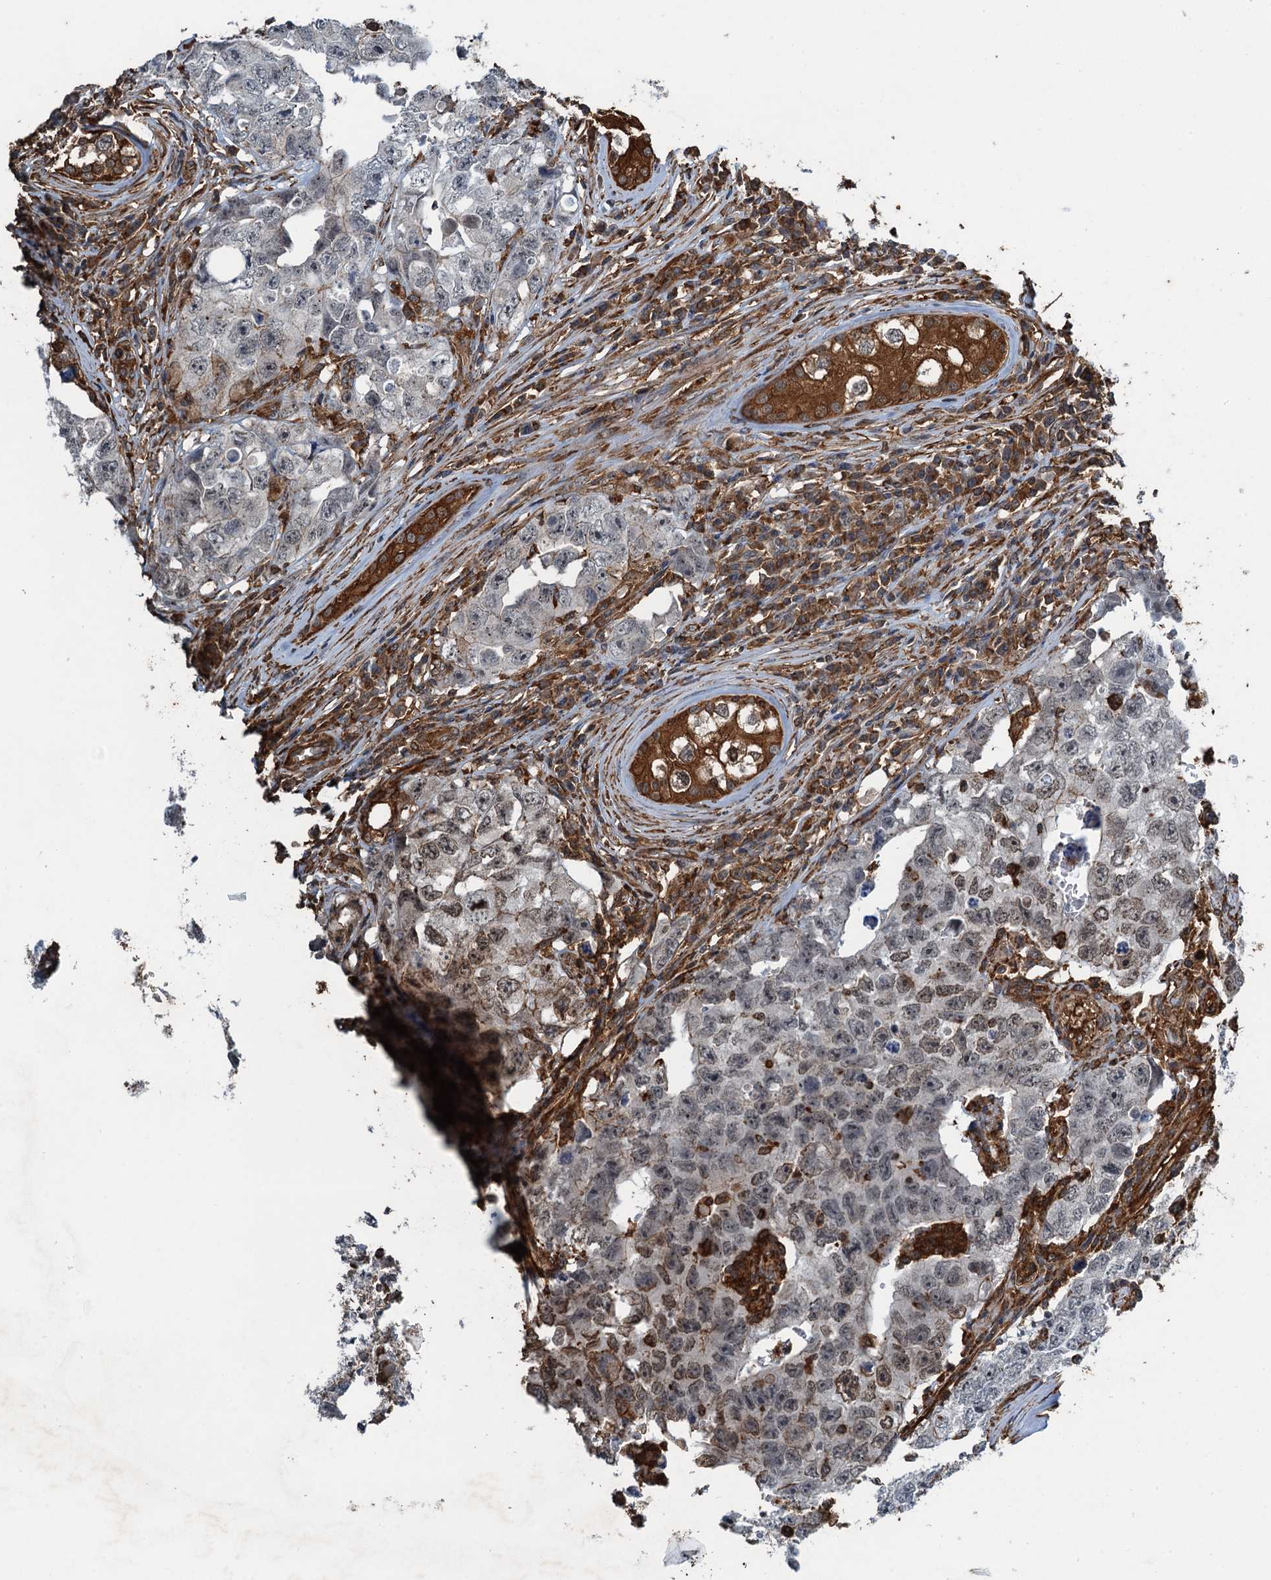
{"staining": {"intensity": "weak", "quantity": "<25%", "location": "cytoplasmic/membranous,nuclear"}, "tissue": "testis cancer", "cell_type": "Tumor cells", "image_type": "cancer", "snomed": [{"axis": "morphology", "description": "Carcinoma, Embryonal, NOS"}, {"axis": "topography", "description": "Testis"}], "caption": "Testis embryonal carcinoma was stained to show a protein in brown. There is no significant expression in tumor cells.", "gene": "WHAMM", "patient": {"sex": "male", "age": 17}}